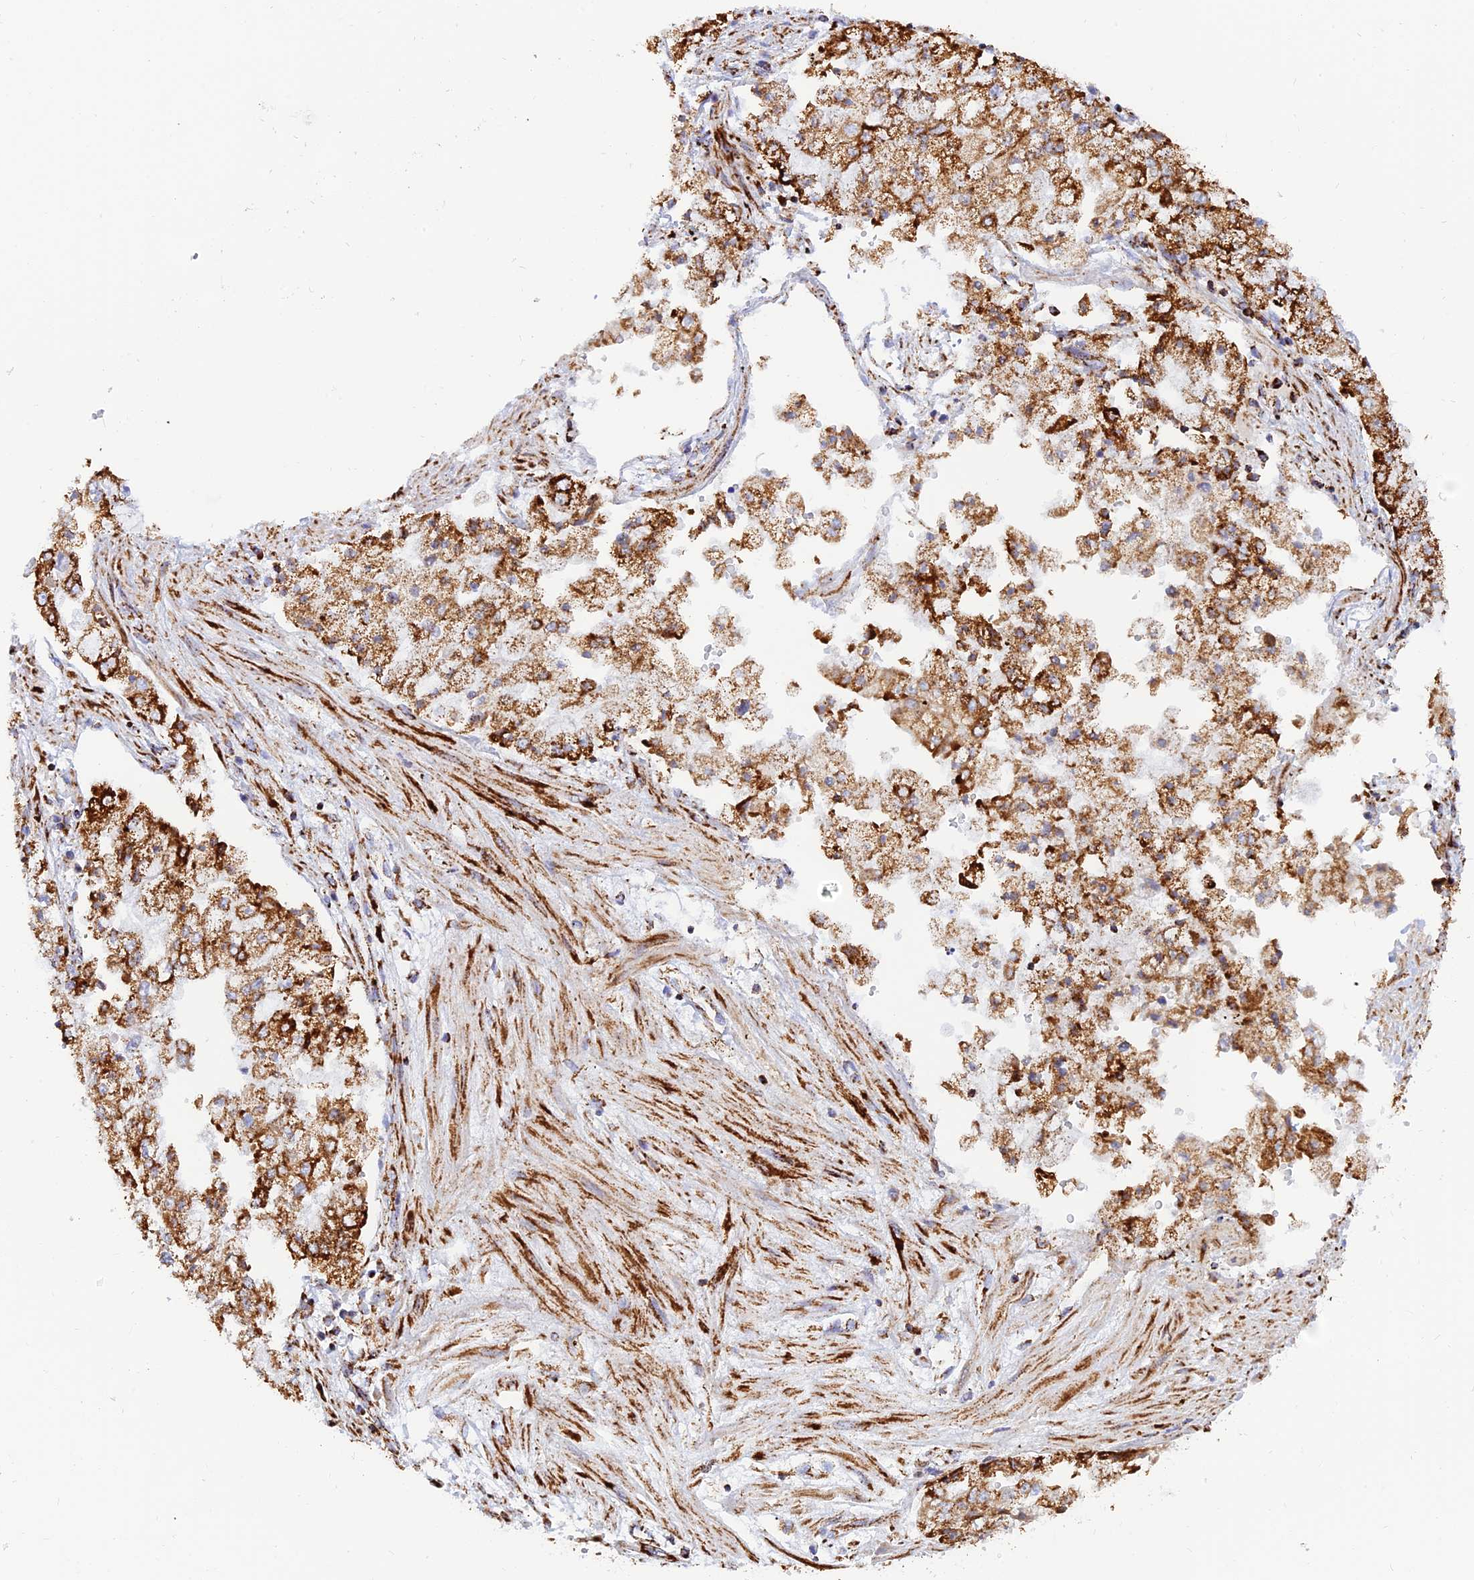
{"staining": {"intensity": "strong", "quantity": ">75%", "location": "cytoplasmic/membranous"}, "tissue": "stomach cancer", "cell_type": "Tumor cells", "image_type": "cancer", "snomed": [{"axis": "morphology", "description": "Adenocarcinoma, NOS"}, {"axis": "topography", "description": "Stomach"}], "caption": "A high-resolution histopathology image shows immunohistochemistry (IHC) staining of stomach cancer (adenocarcinoma), which reveals strong cytoplasmic/membranous expression in about >75% of tumor cells.", "gene": "NDUFB6", "patient": {"sex": "male", "age": 76}}